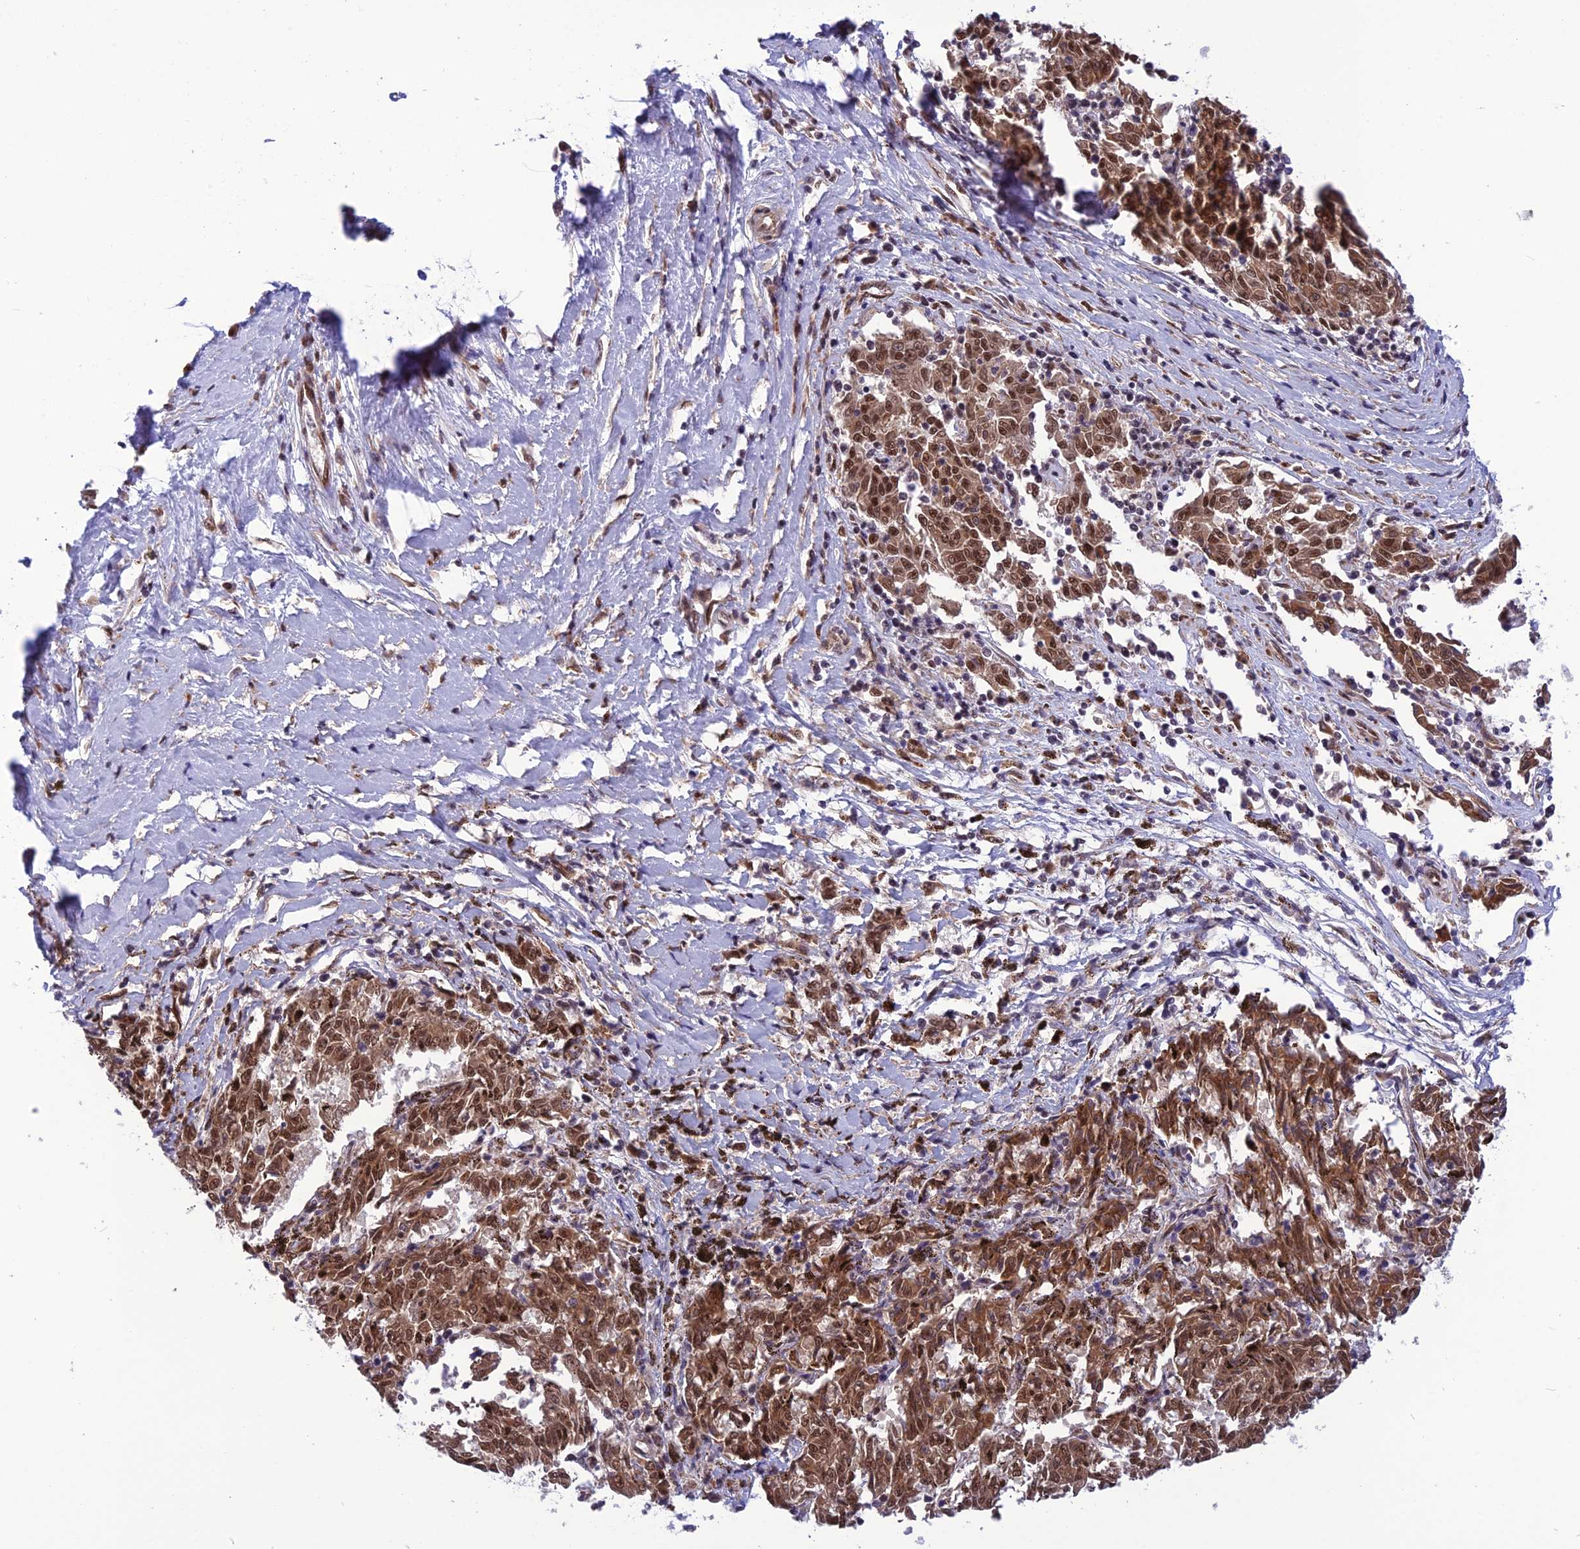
{"staining": {"intensity": "moderate", "quantity": ">75%", "location": "nuclear"}, "tissue": "melanoma", "cell_type": "Tumor cells", "image_type": "cancer", "snomed": [{"axis": "morphology", "description": "Malignant melanoma, NOS"}, {"axis": "topography", "description": "Skin"}], "caption": "The image reveals immunohistochemical staining of melanoma. There is moderate nuclear positivity is present in about >75% of tumor cells.", "gene": "RTRAF", "patient": {"sex": "female", "age": 72}}